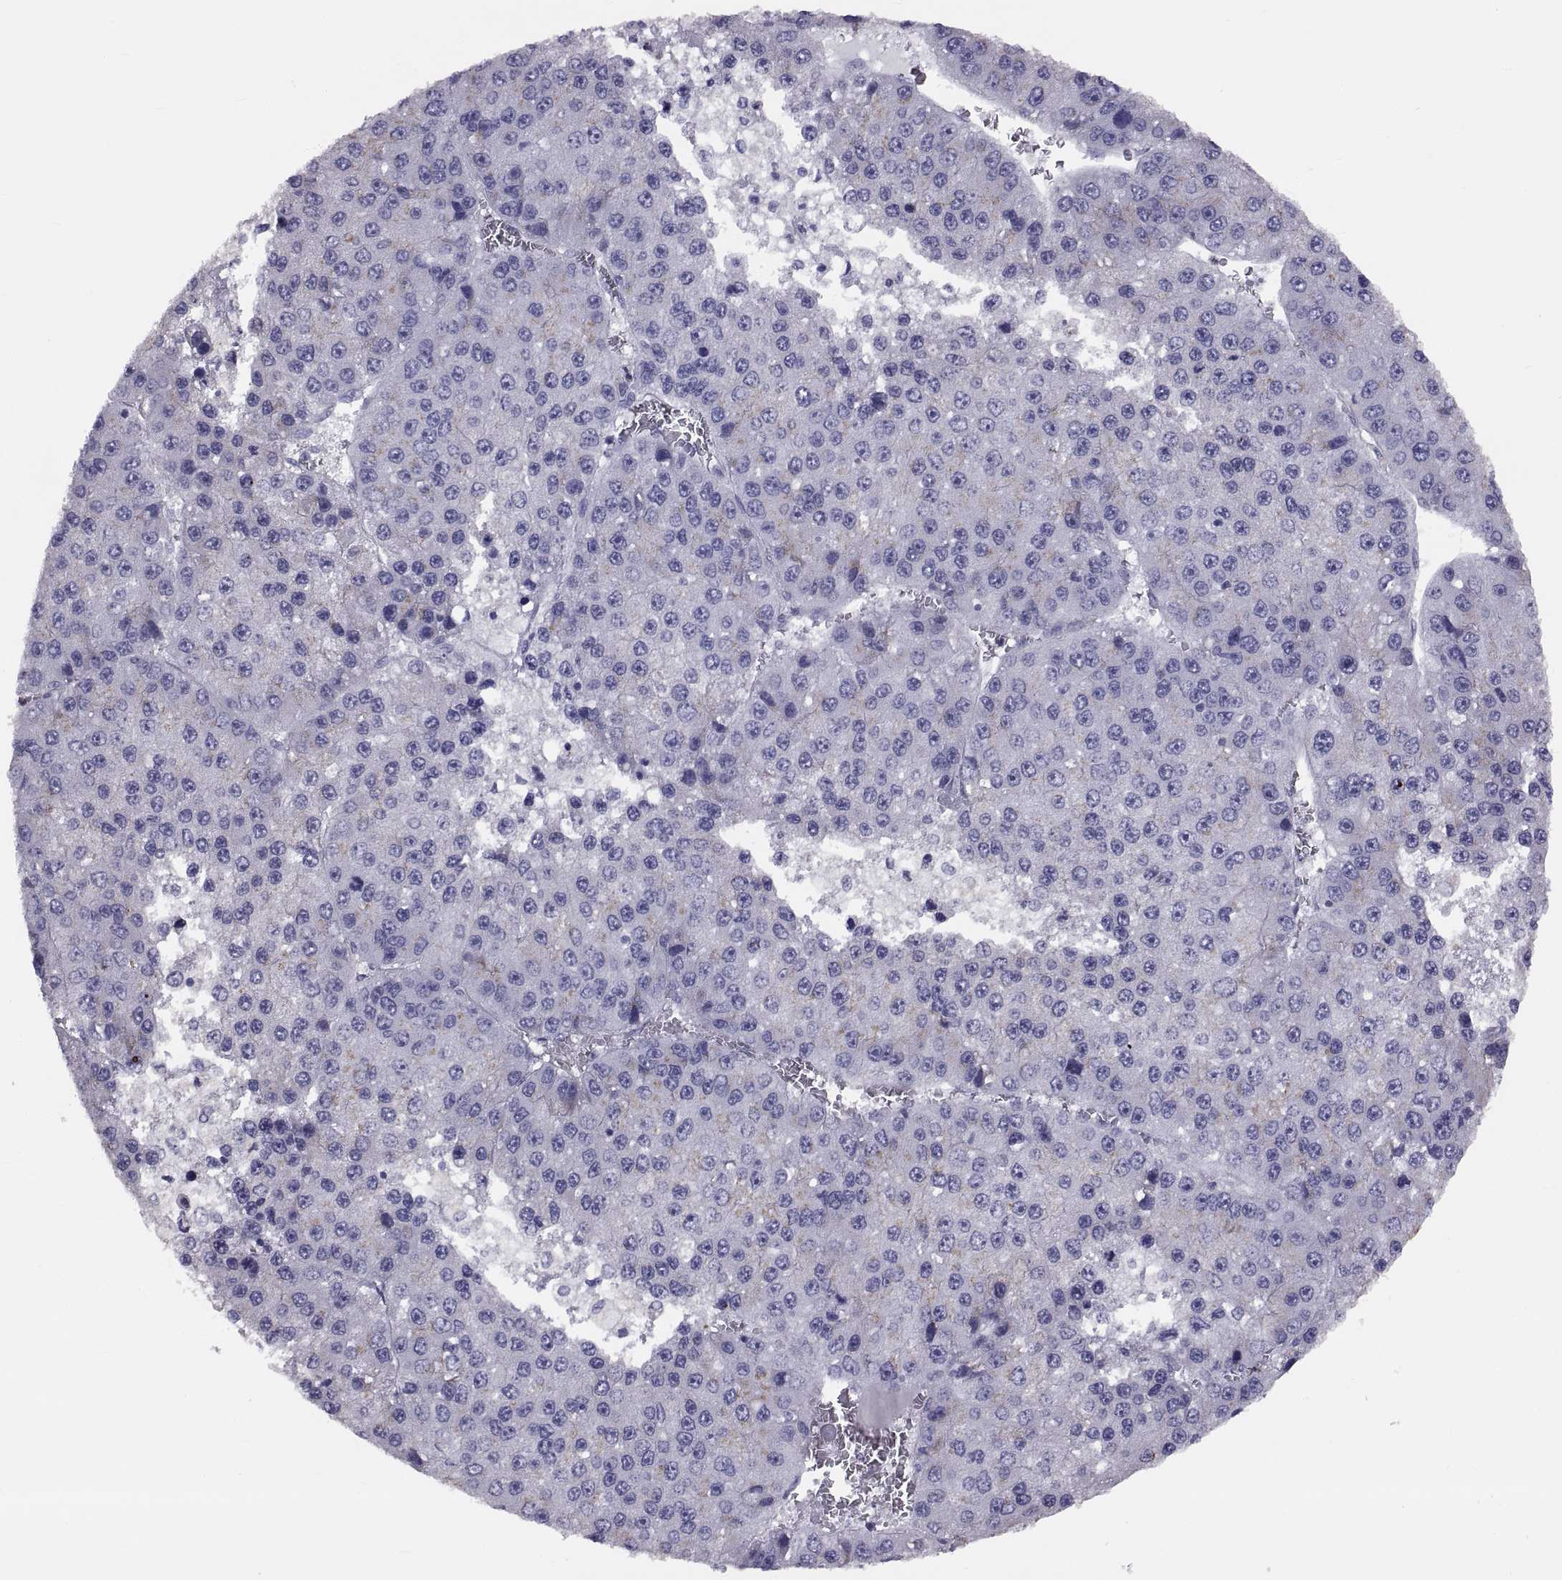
{"staining": {"intensity": "weak", "quantity": "<25%", "location": "cytoplasmic/membranous"}, "tissue": "liver cancer", "cell_type": "Tumor cells", "image_type": "cancer", "snomed": [{"axis": "morphology", "description": "Carcinoma, Hepatocellular, NOS"}, {"axis": "topography", "description": "Liver"}], "caption": "Tumor cells are negative for brown protein staining in liver cancer.", "gene": "ANO1", "patient": {"sex": "female", "age": 73}}